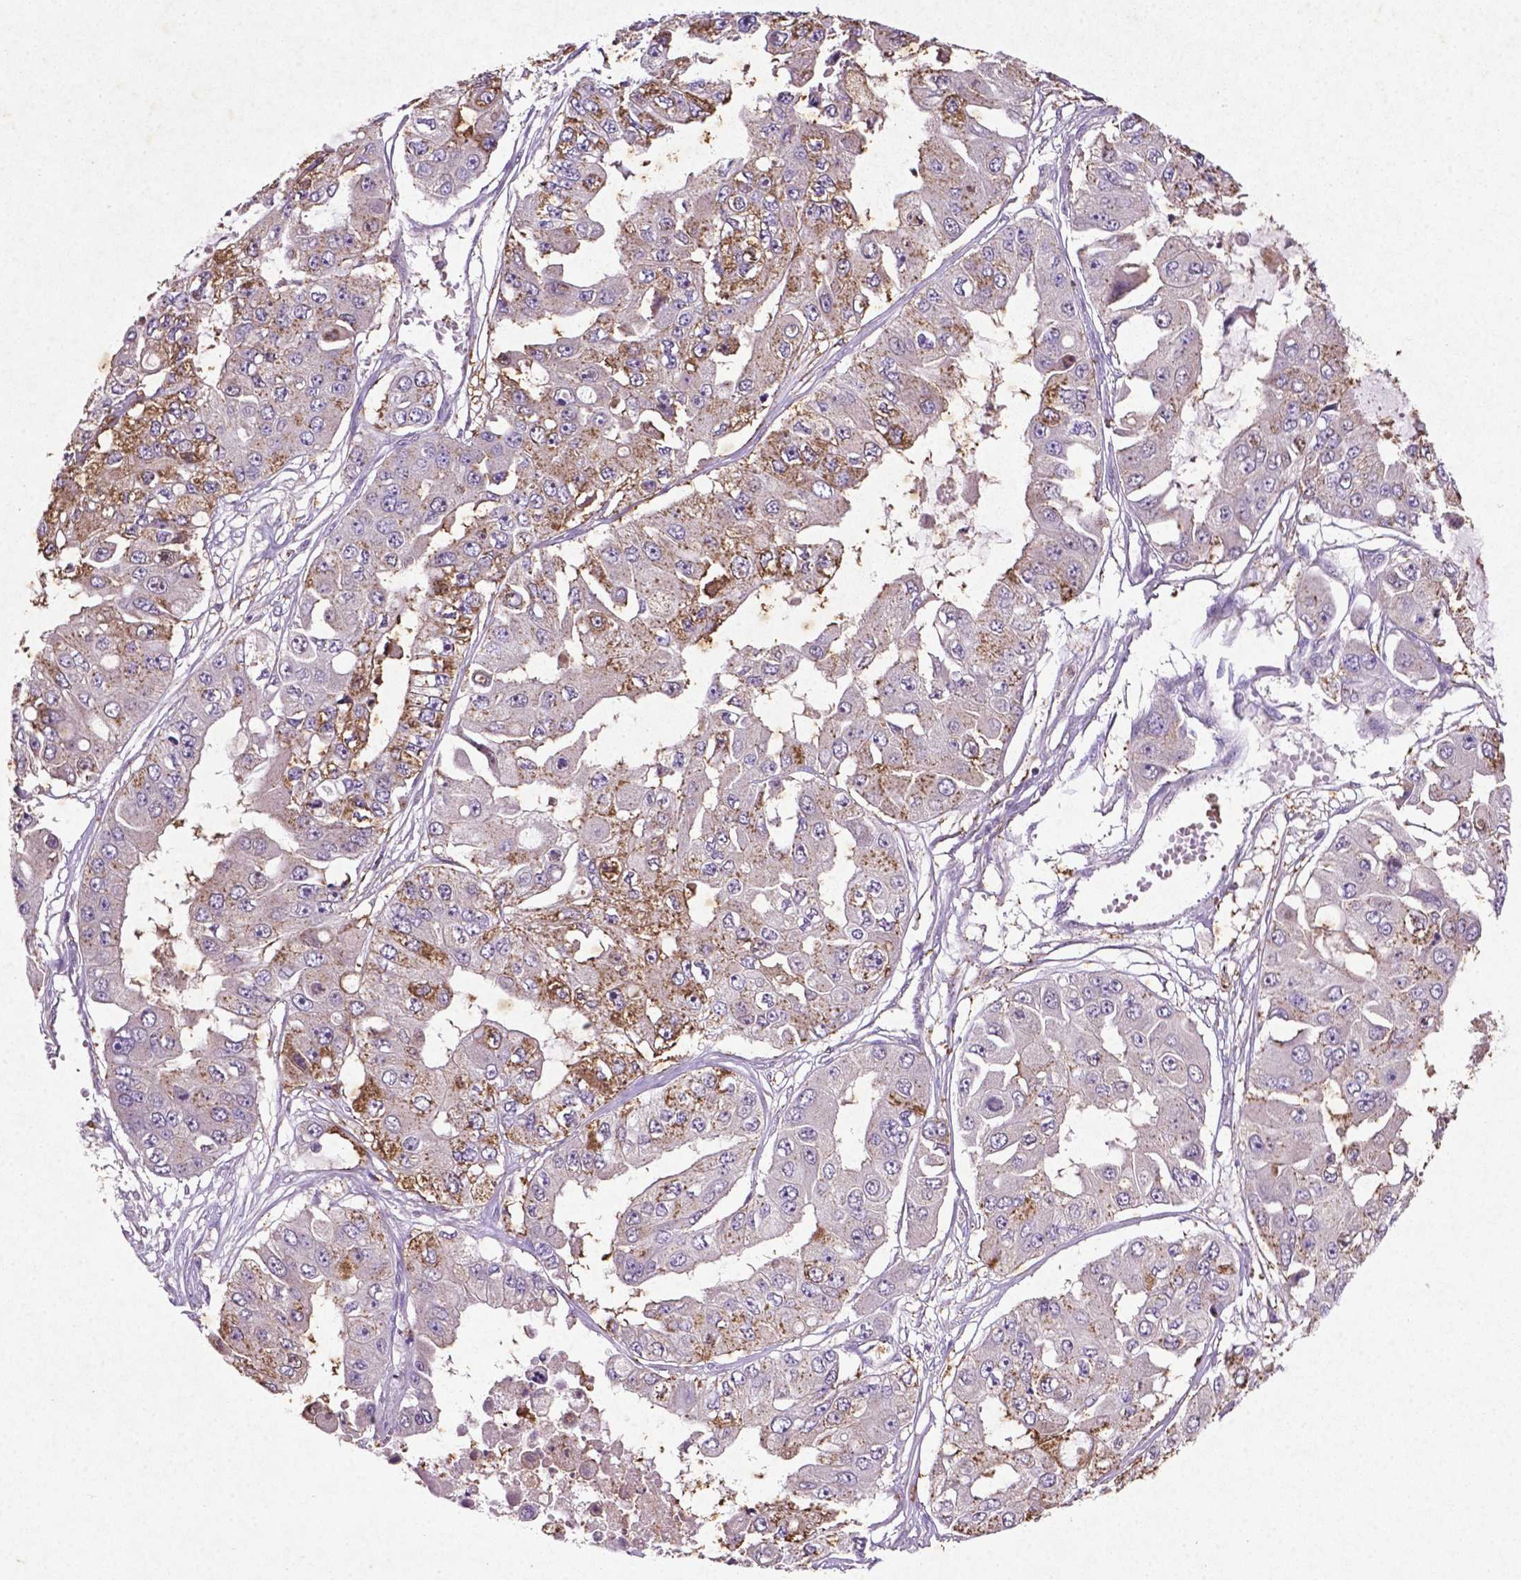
{"staining": {"intensity": "moderate", "quantity": "<25%", "location": "cytoplasmic/membranous"}, "tissue": "ovarian cancer", "cell_type": "Tumor cells", "image_type": "cancer", "snomed": [{"axis": "morphology", "description": "Cystadenocarcinoma, serous, NOS"}, {"axis": "topography", "description": "Ovary"}], "caption": "Human serous cystadenocarcinoma (ovarian) stained with a protein marker reveals moderate staining in tumor cells.", "gene": "MTOR", "patient": {"sex": "female", "age": 56}}